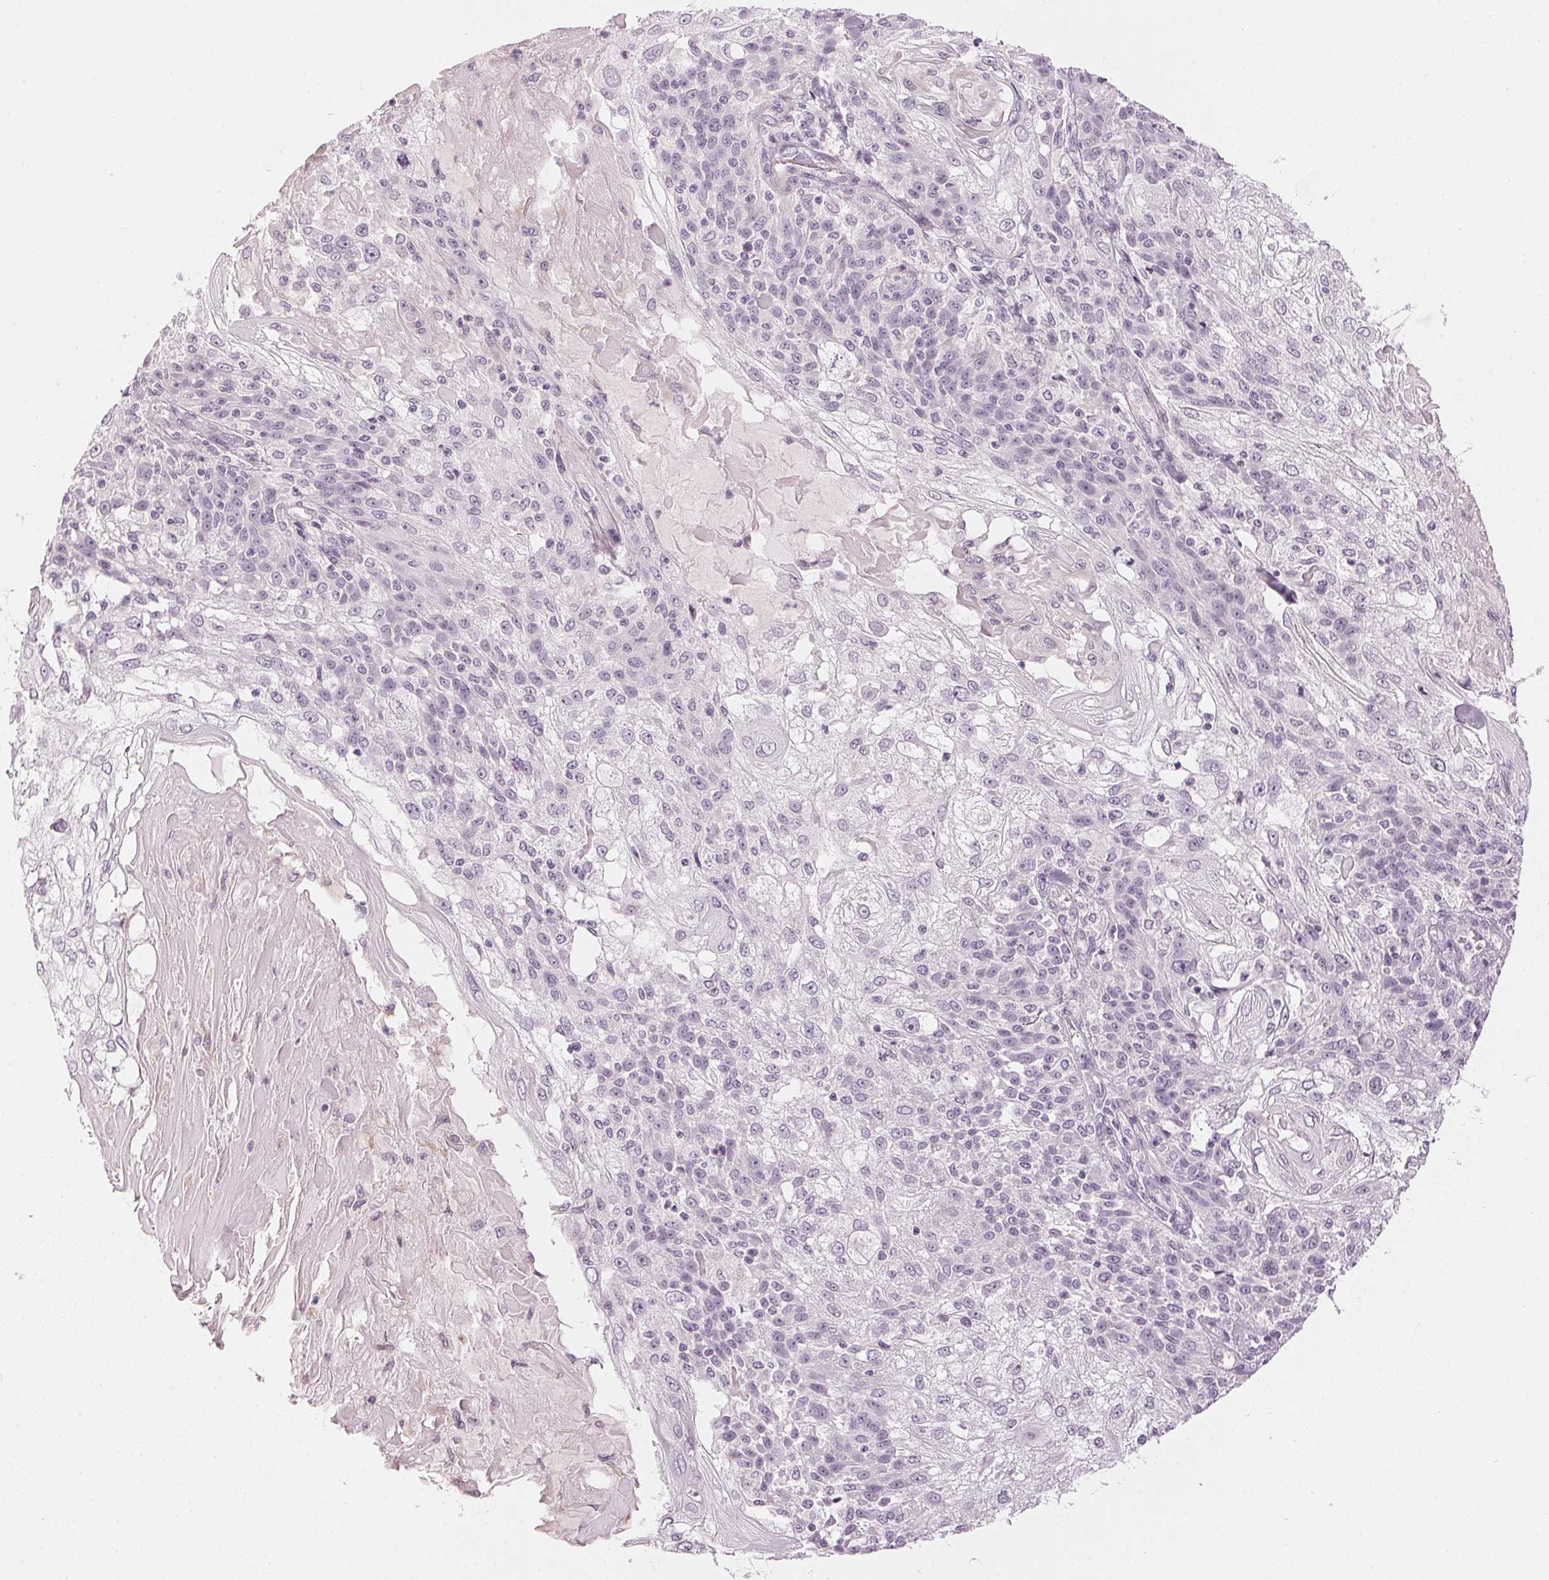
{"staining": {"intensity": "negative", "quantity": "none", "location": "none"}, "tissue": "skin cancer", "cell_type": "Tumor cells", "image_type": "cancer", "snomed": [{"axis": "morphology", "description": "Normal tissue, NOS"}, {"axis": "morphology", "description": "Squamous cell carcinoma, NOS"}, {"axis": "topography", "description": "Skin"}], "caption": "Micrograph shows no protein positivity in tumor cells of skin cancer (squamous cell carcinoma) tissue.", "gene": "APLP1", "patient": {"sex": "female", "age": 83}}